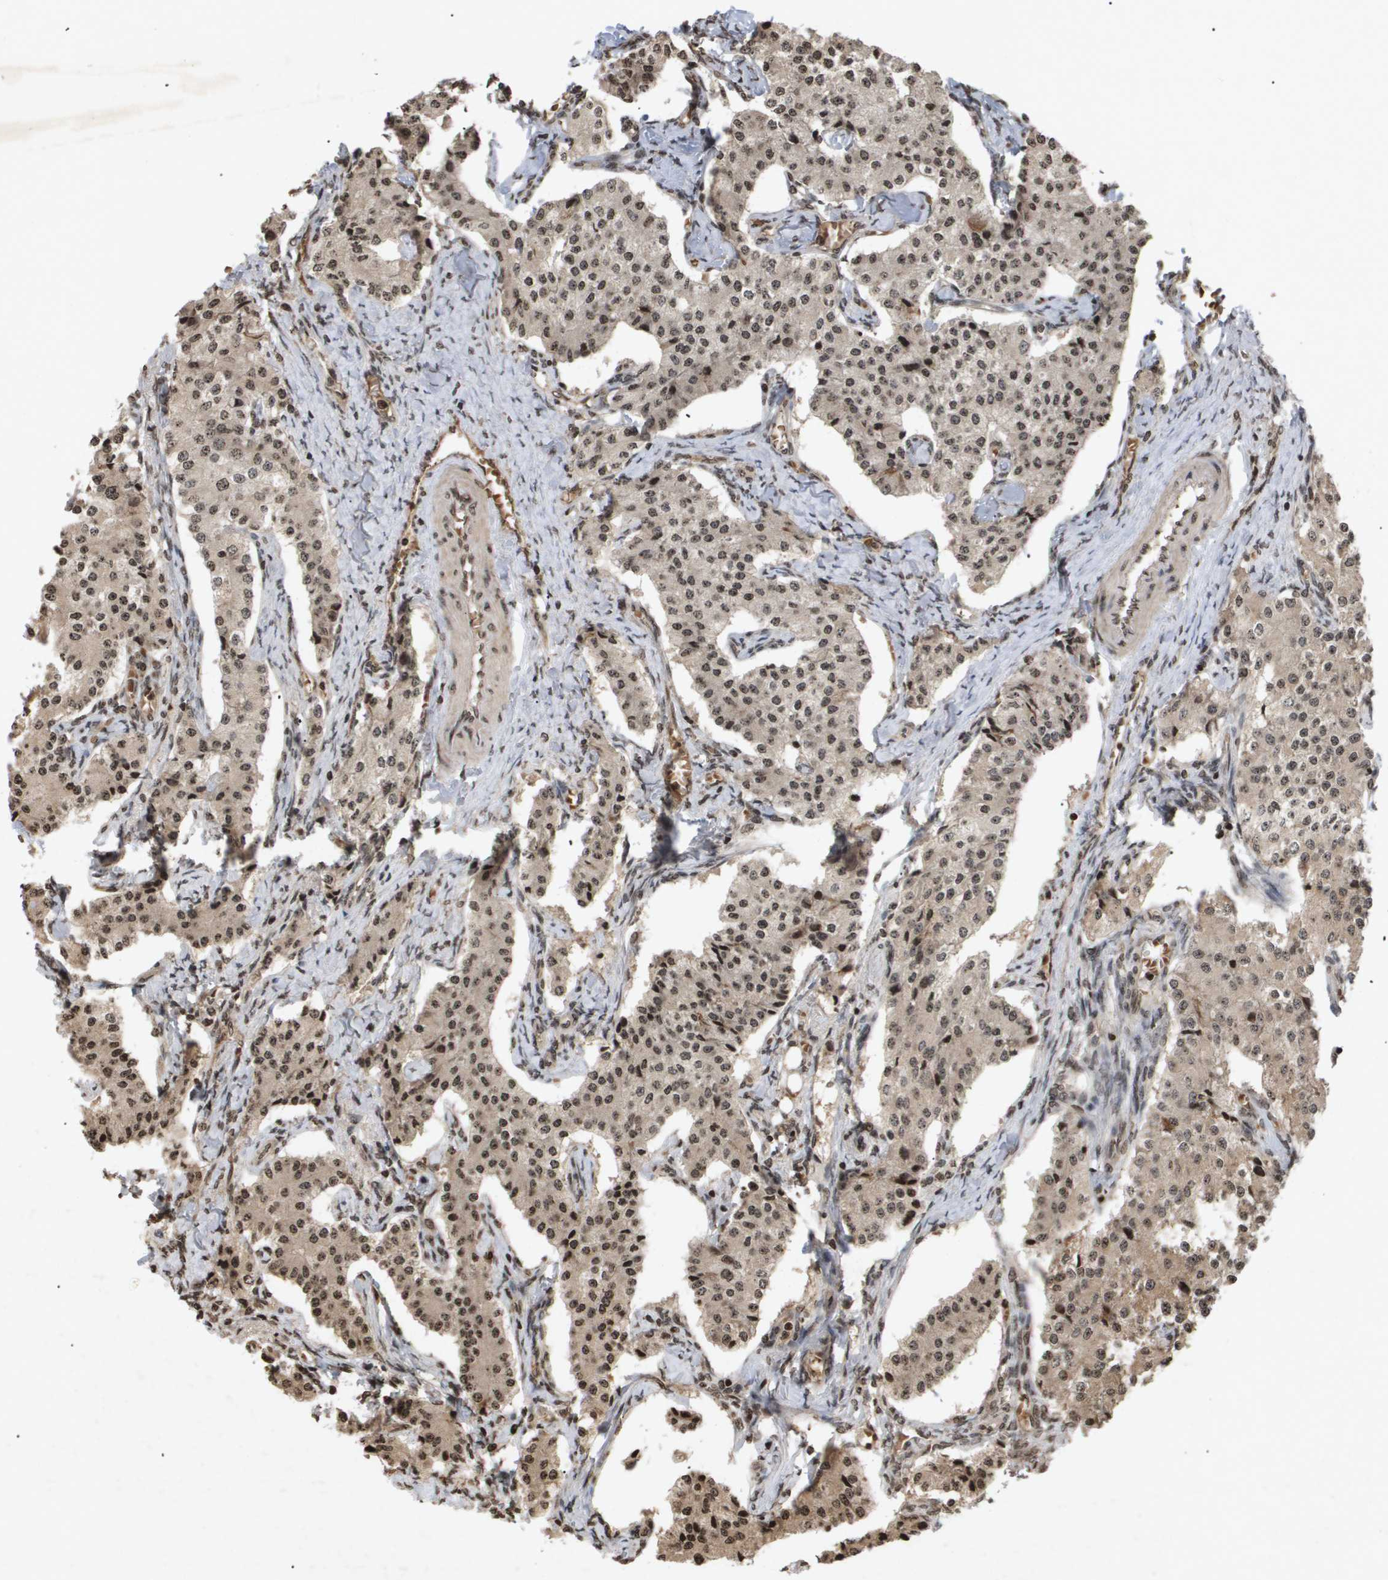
{"staining": {"intensity": "weak", "quantity": ">75%", "location": "cytoplasmic/membranous,nuclear"}, "tissue": "carcinoid", "cell_type": "Tumor cells", "image_type": "cancer", "snomed": [{"axis": "morphology", "description": "Carcinoid, malignant, NOS"}, {"axis": "topography", "description": "Colon"}], "caption": "Carcinoid stained with DAB (3,3'-diaminobenzidine) immunohistochemistry demonstrates low levels of weak cytoplasmic/membranous and nuclear staining in about >75% of tumor cells. The protein of interest is shown in brown color, while the nuclei are stained blue.", "gene": "HSPA6", "patient": {"sex": "female", "age": 52}}